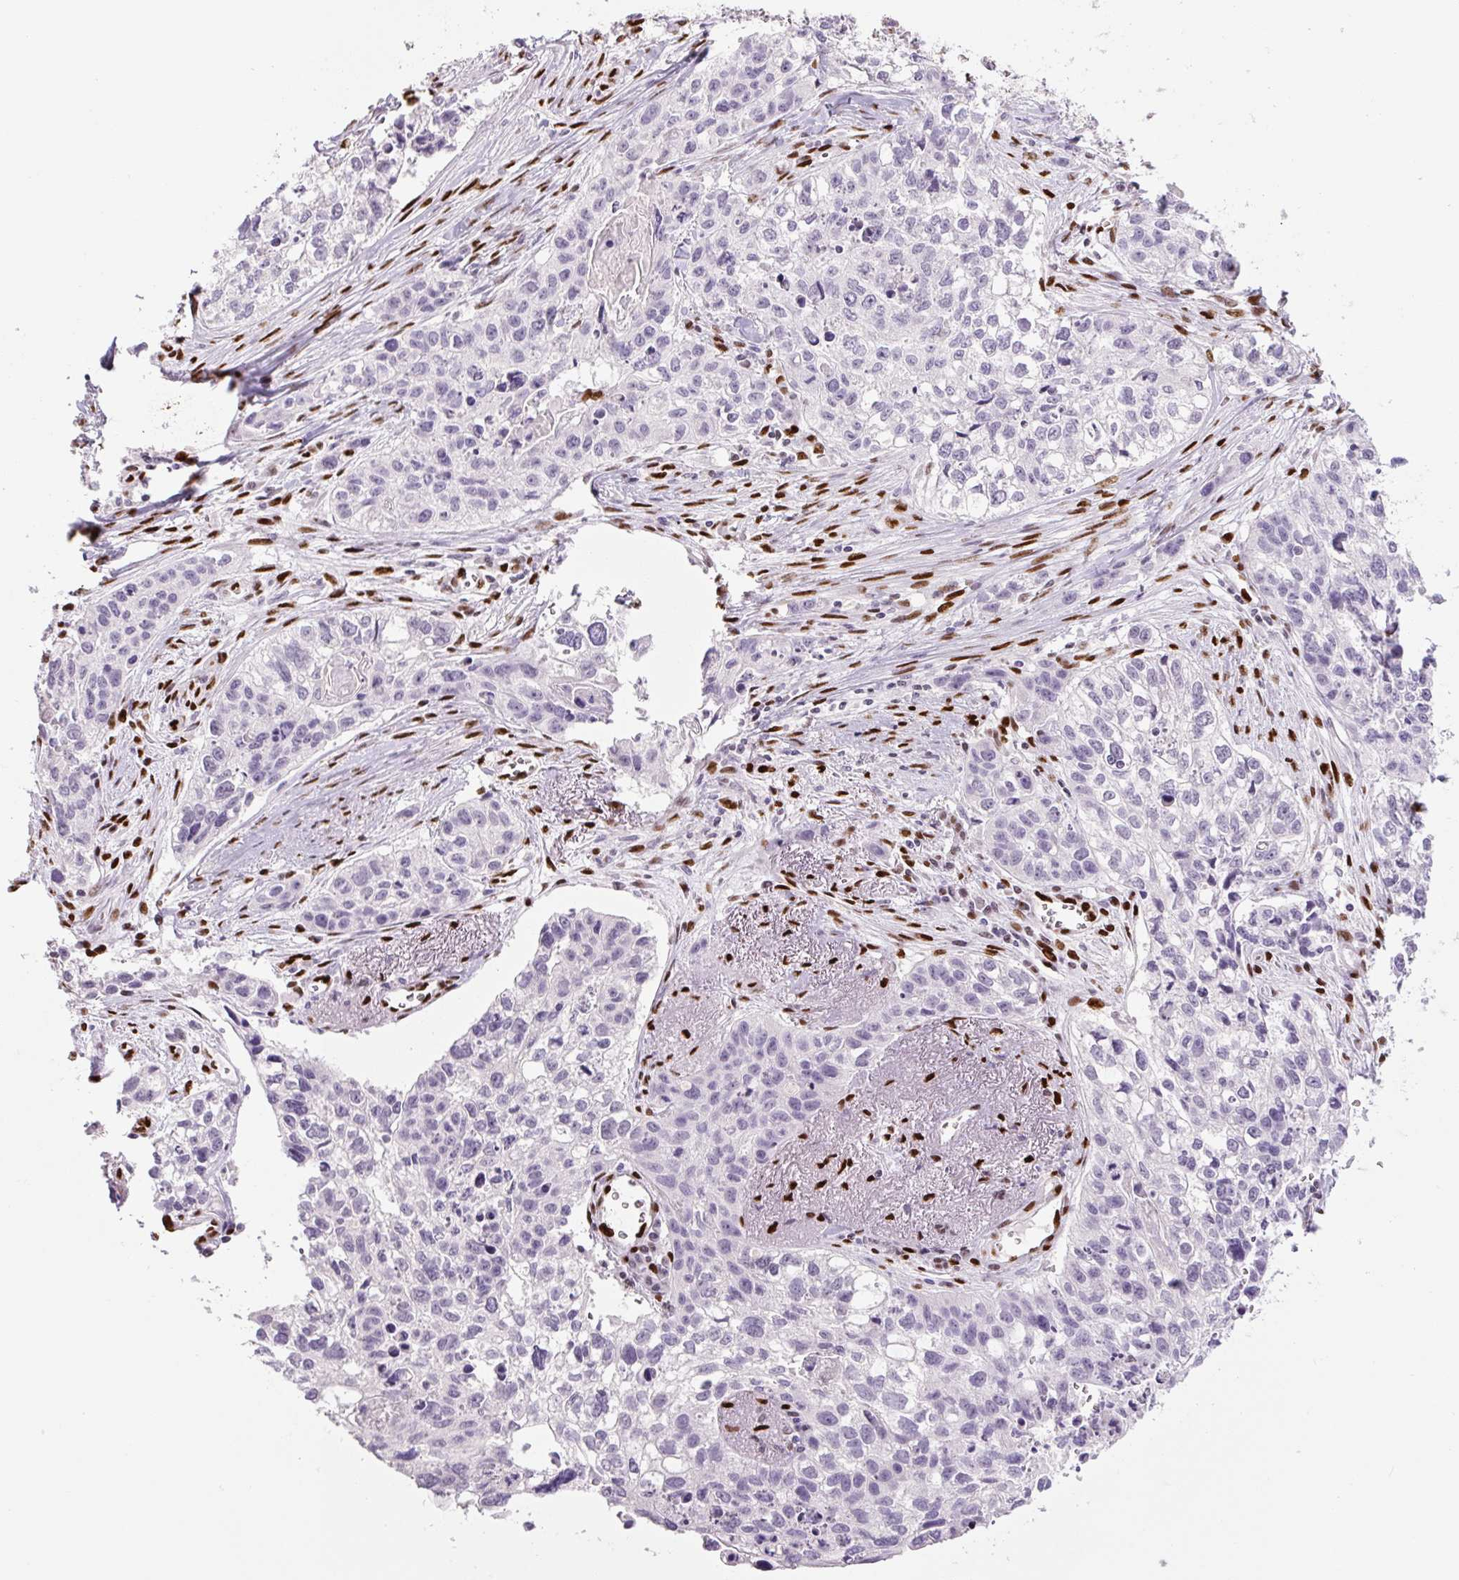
{"staining": {"intensity": "negative", "quantity": "none", "location": "none"}, "tissue": "lung cancer", "cell_type": "Tumor cells", "image_type": "cancer", "snomed": [{"axis": "morphology", "description": "Squamous cell carcinoma, NOS"}, {"axis": "topography", "description": "Lung"}], "caption": "Image shows no significant protein positivity in tumor cells of lung cancer.", "gene": "ZEB1", "patient": {"sex": "male", "age": 74}}